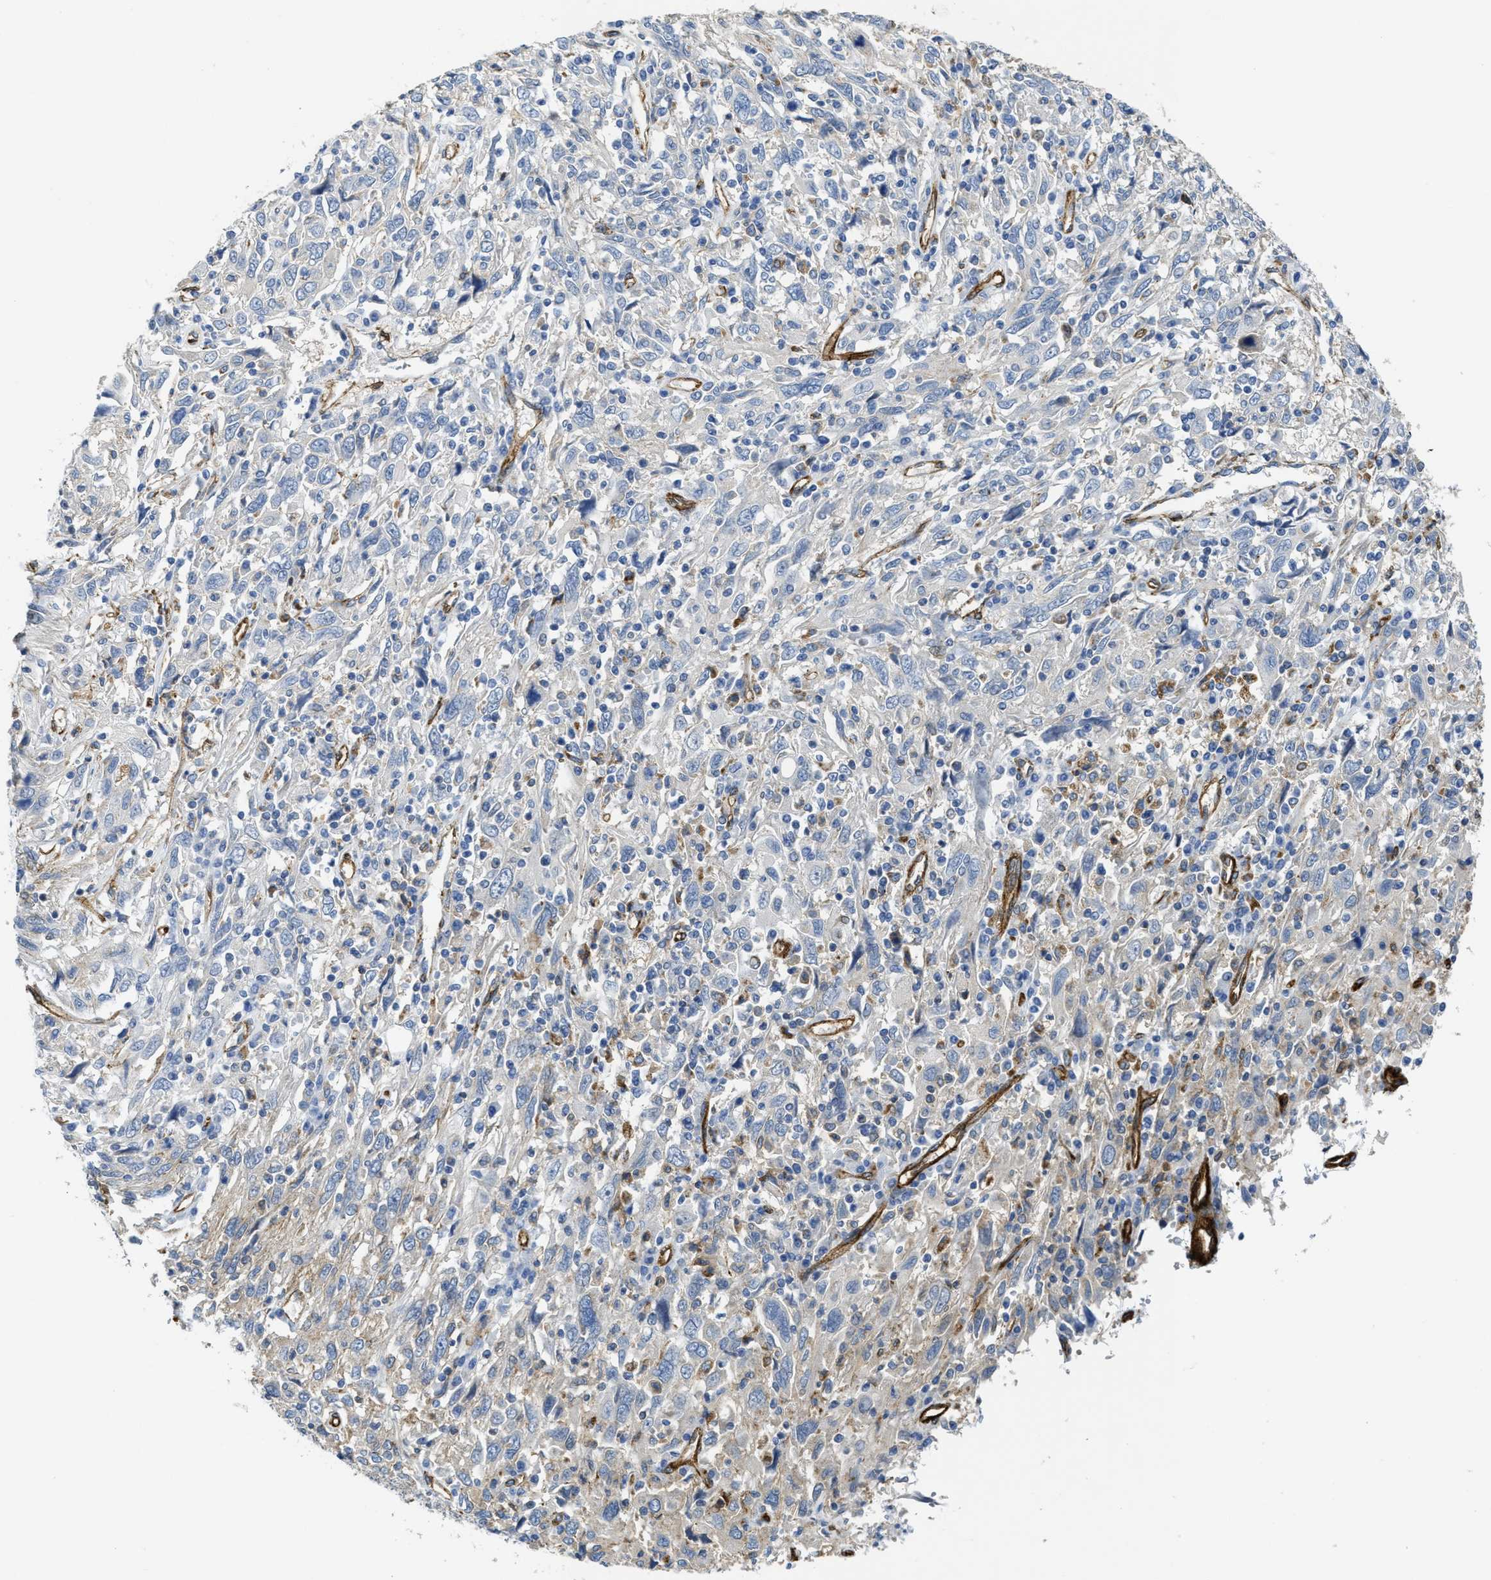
{"staining": {"intensity": "negative", "quantity": "none", "location": "none"}, "tissue": "cervical cancer", "cell_type": "Tumor cells", "image_type": "cancer", "snomed": [{"axis": "morphology", "description": "Squamous cell carcinoma, NOS"}, {"axis": "topography", "description": "Cervix"}], "caption": "There is no significant staining in tumor cells of cervical cancer.", "gene": "NAB1", "patient": {"sex": "female", "age": 46}}